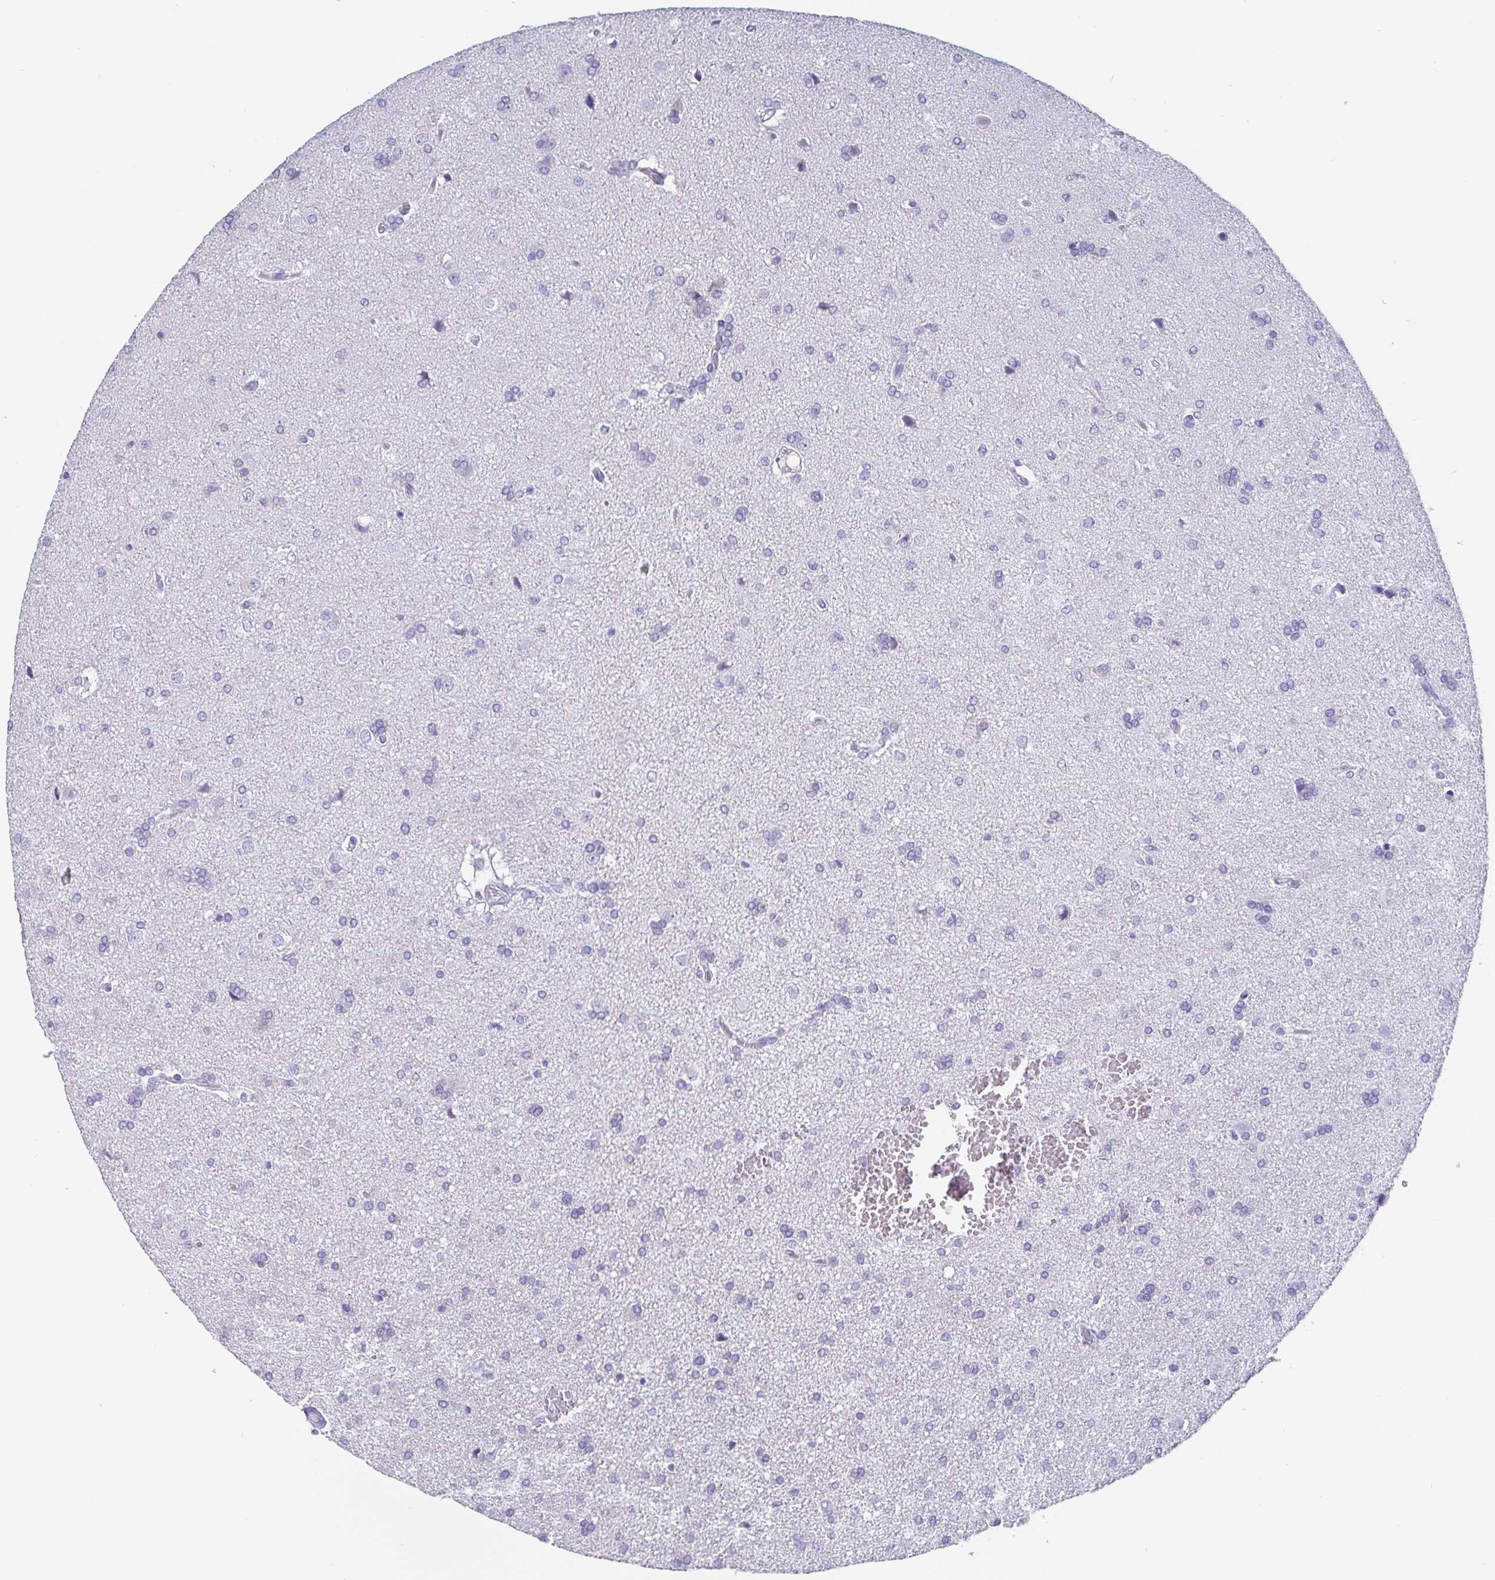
{"staining": {"intensity": "negative", "quantity": "none", "location": "none"}, "tissue": "glioma", "cell_type": "Tumor cells", "image_type": "cancer", "snomed": [{"axis": "morphology", "description": "Glioma, malignant, High grade"}, {"axis": "topography", "description": "Brain"}], "caption": "Tumor cells show no significant protein positivity in glioma.", "gene": "SCGN", "patient": {"sex": "male", "age": 68}}